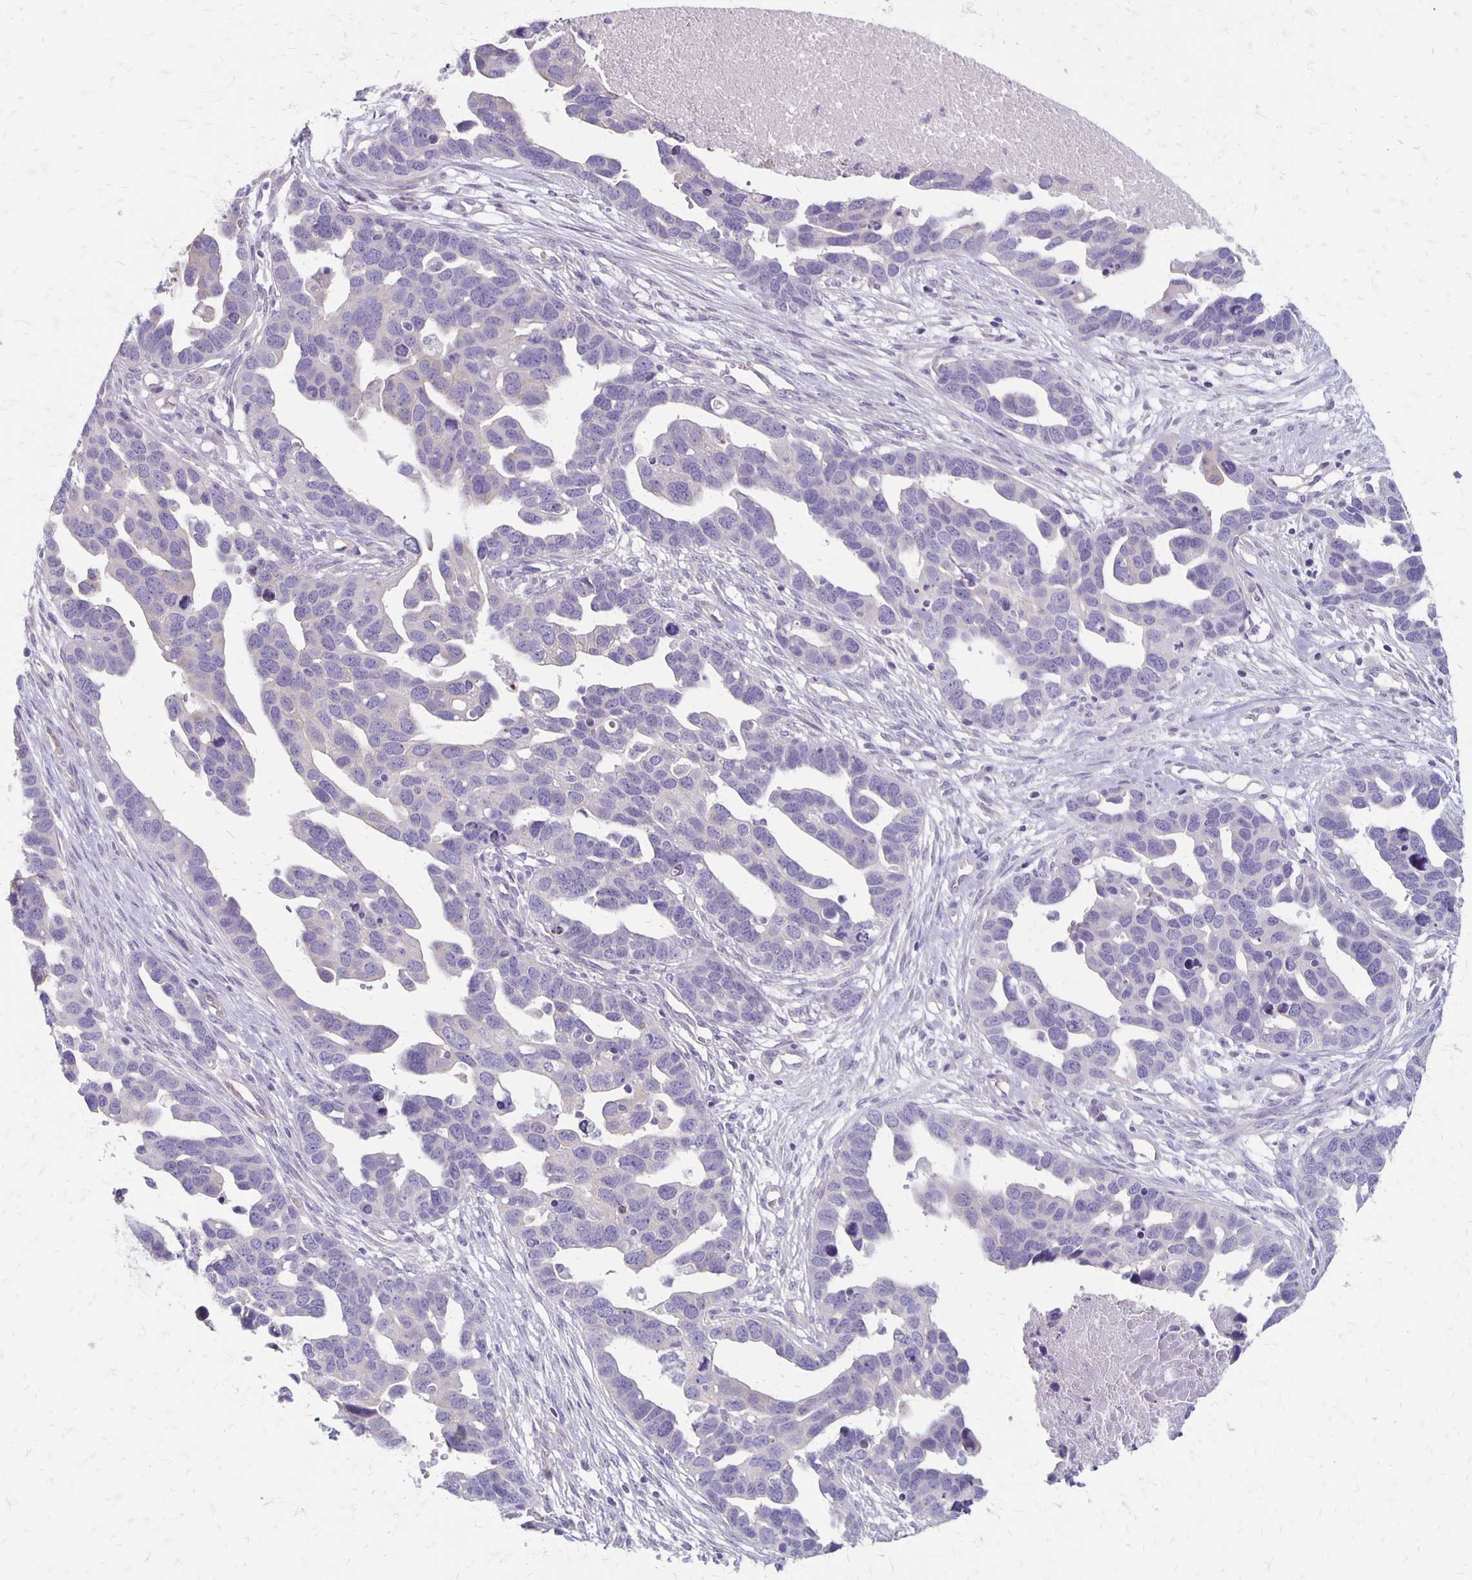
{"staining": {"intensity": "negative", "quantity": "none", "location": "none"}, "tissue": "ovarian cancer", "cell_type": "Tumor cells", "image_type": "cancer", "snomed": [{"axis": "morphology", "description": "Cystadenocarcinoma, serous, NOS"}, {"axis": "topography", "description": "Ovary"}], "caption": "Protein analysis of ovarian cancer shows no significant positivity in tumor cells. (DAB IHC, high magnification).", "gene": "HOMER1", "patient": {"sex": "female", "age": 54}}